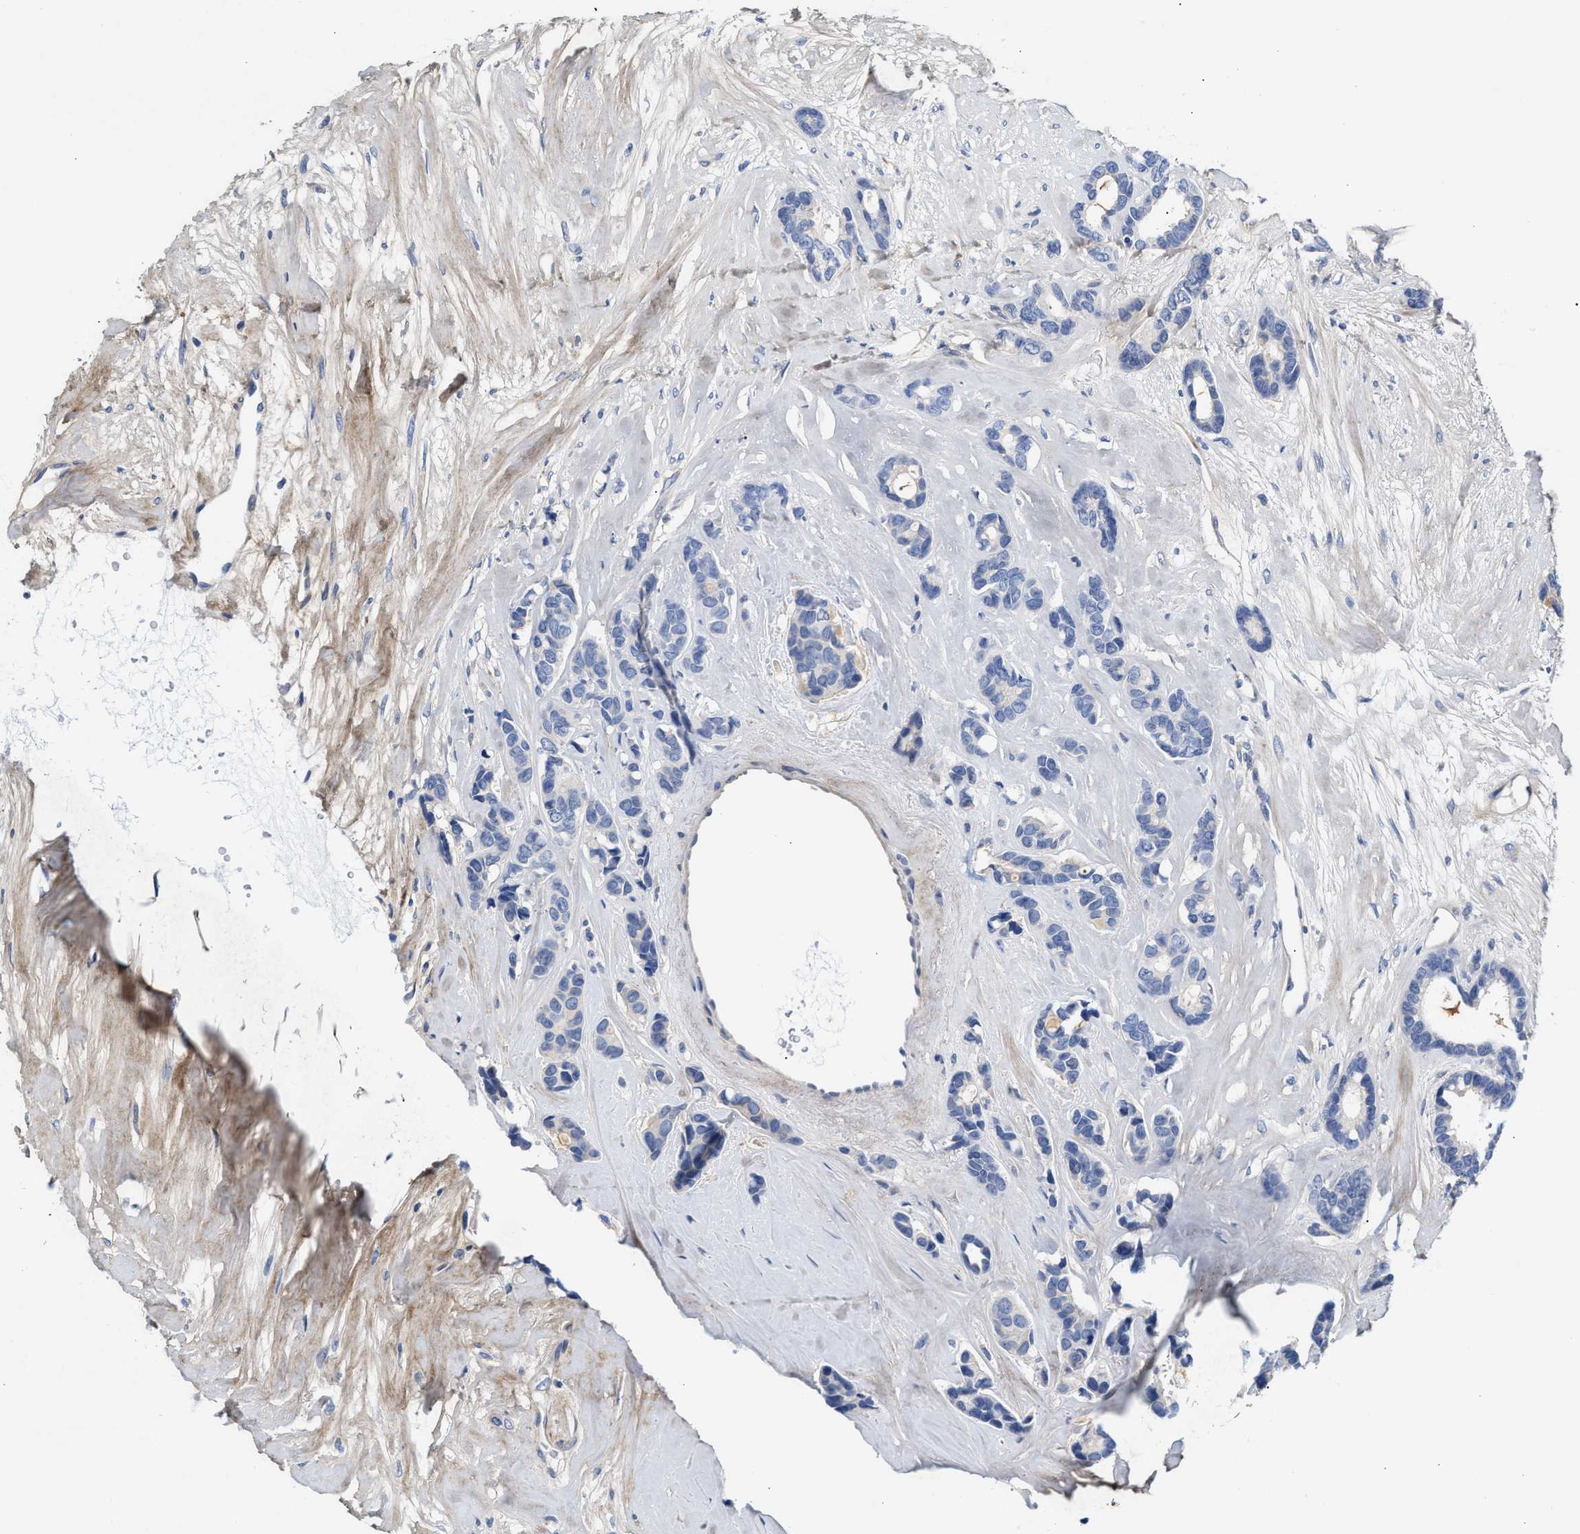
{"staining": {"intensity": "negative", "quantity": "none", "location": "none"}, "tissue": "breast cancer", "cell_type": "Tumor cells", "image_type": "cancer", "snomed": [{"axis": "morphology", "description": "Duct carcinoma"}, {"axis": "topography", "description": "Breast"}], "caption": "DAB (3,3'-diaminobenzidine) immunohistochemical staining of breast cancer reveals no significant staining in tumor cells. The staining was performed using DAB (3,3'-diaminobenzidine) to visualize the protein expression in brown, while the nuclei were stained in blue with hematoxylin (Magnification: 20x).", "gene": "ACTL7B", "patient": {"sex": "female", "age": 87}}